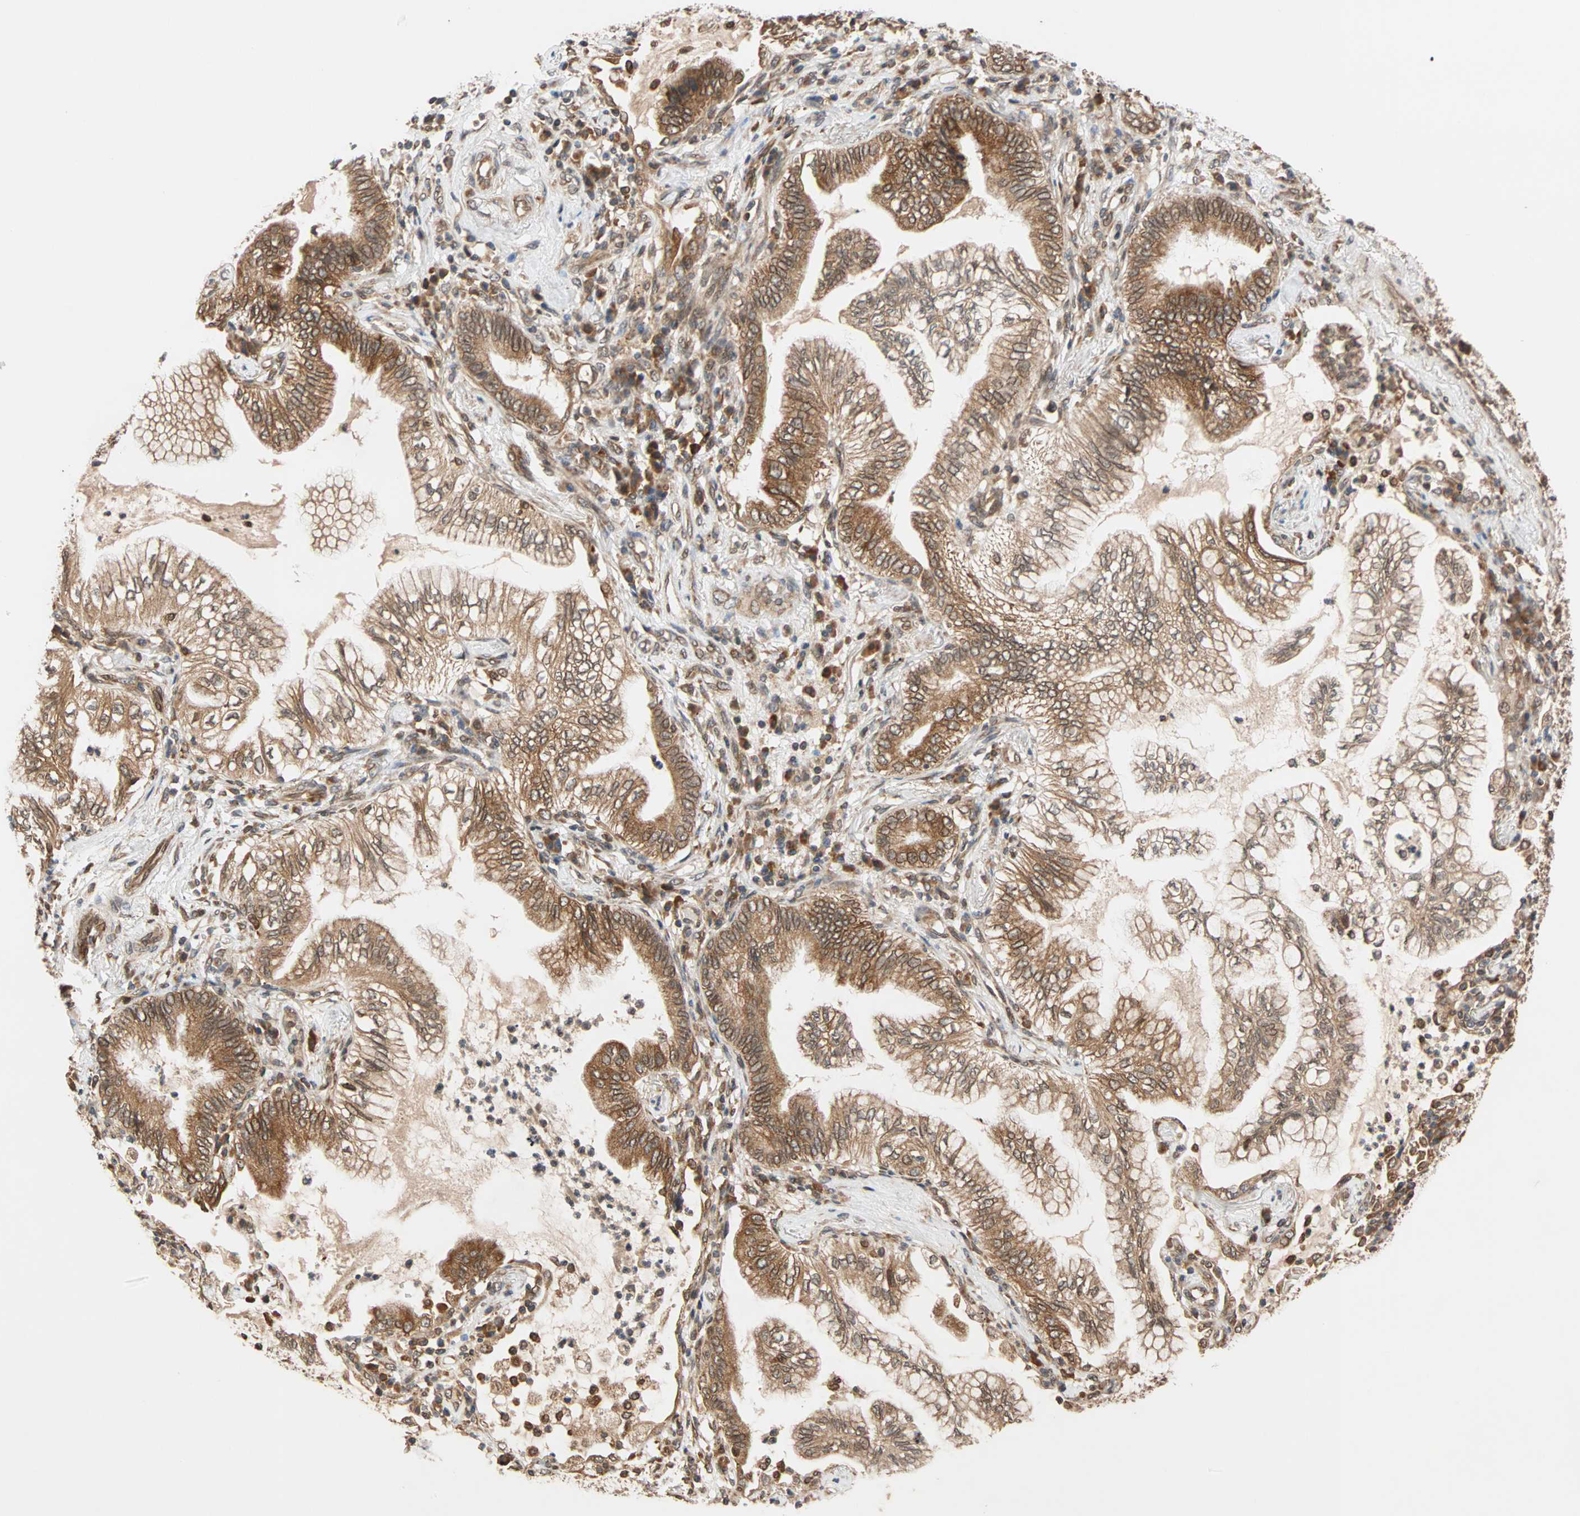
{"staining": {"intensity": "moderate", "quantity": ">75%", "location": "cytoplasmic/membranous"}, "tissue": "lung cancer", "cell_type": "Tumor cells", "image_type": "cancer", "snomed": [{"axis": "morphology", "description": "Normal tissue, NOS"}, {"axis": "morphology", "description": "Adenocarcinoma, NOS"}, {"axis": "topography", "description": "Bronchus"}, {"axis": "topography", "description": "Lung"}], "caption": "Protein expression analysis of human lung cancer reveals moderate cytoplasmic/membranous positivity in approximately >75% of tumor cells.", "gene": "AUP1", "patient": {"sex": "female", "age": 70}}